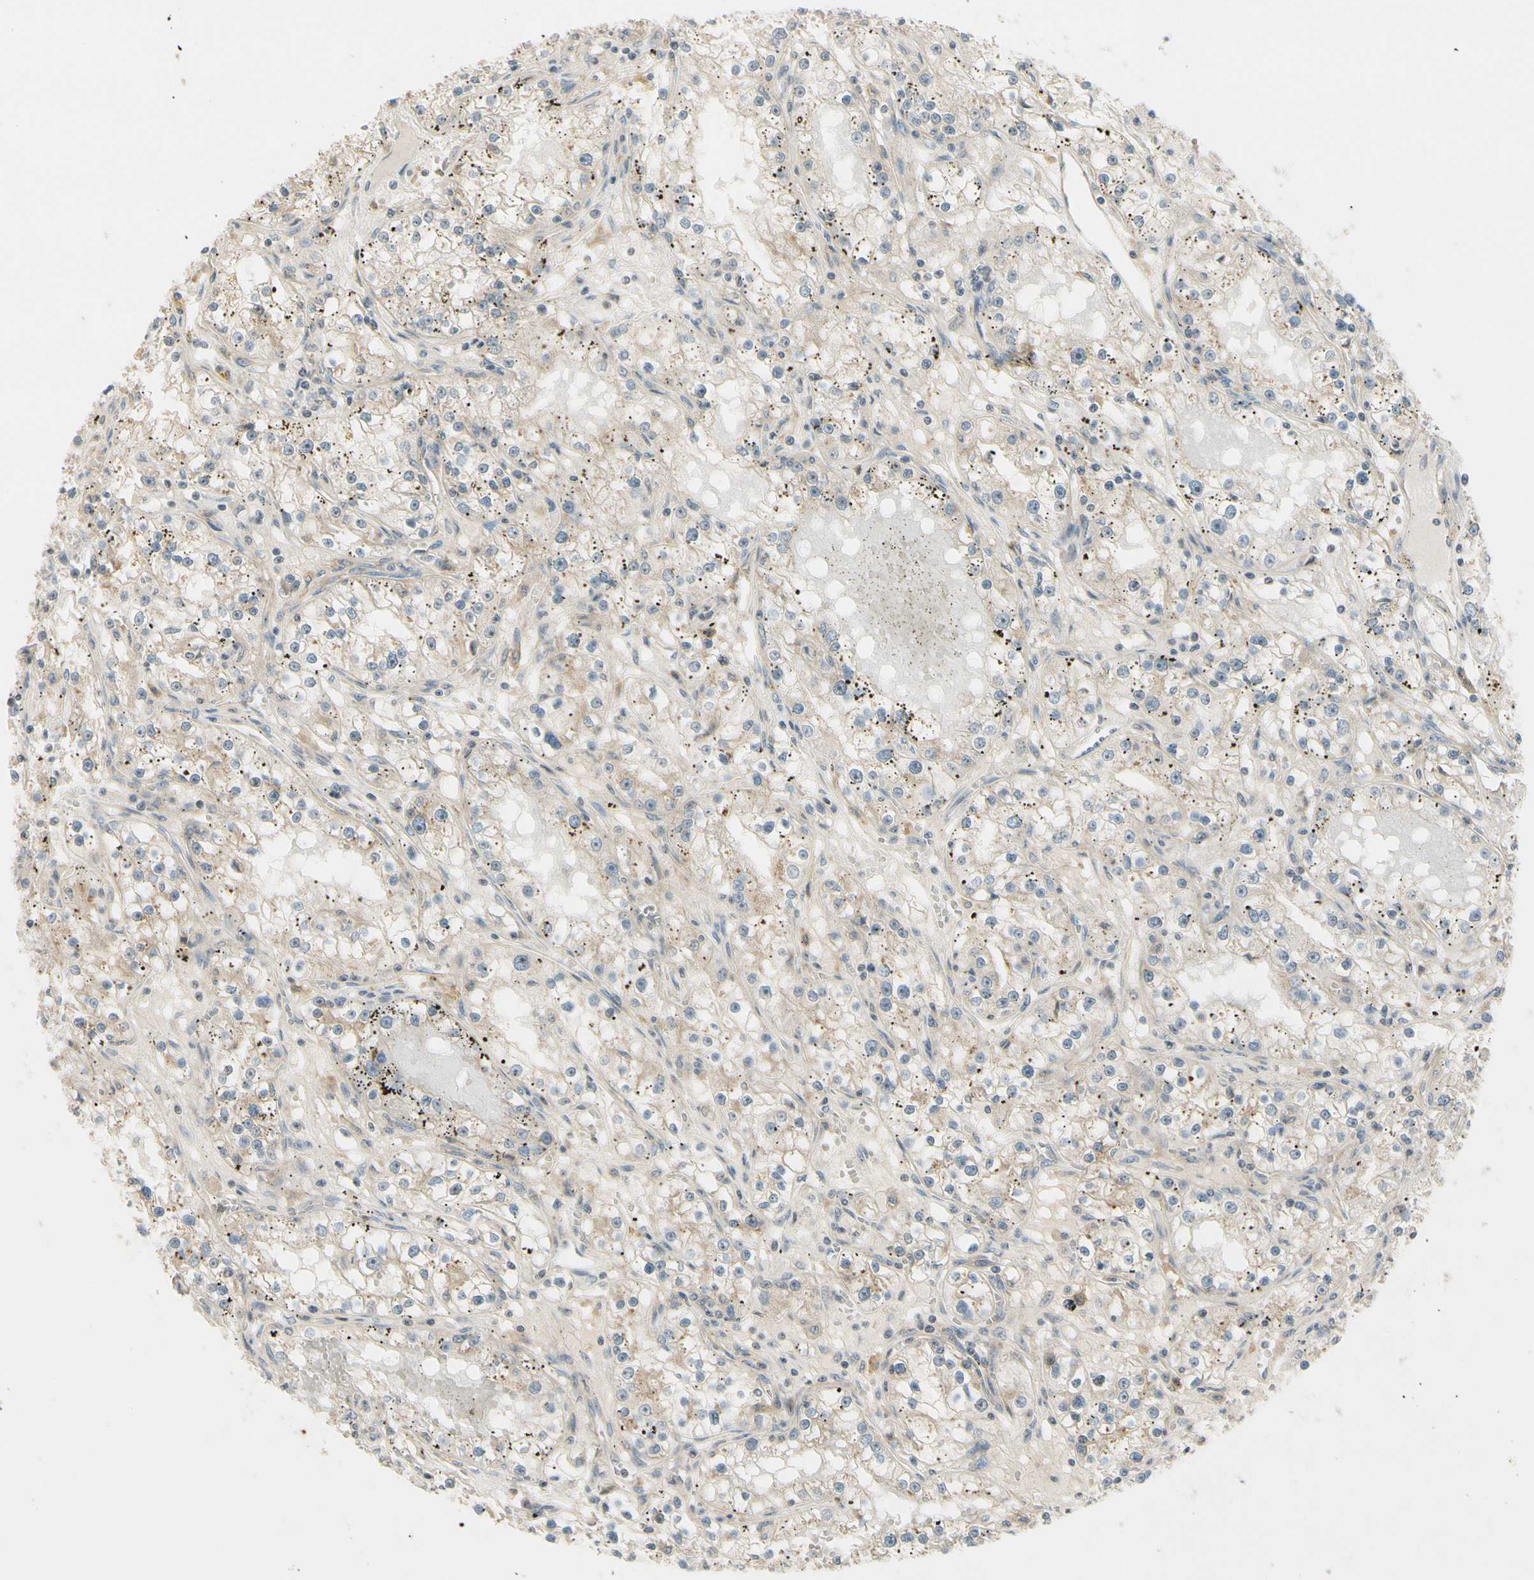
{"staining": {"intensity": "weak", "quantity": ">75%", "location": "cytoplasmic/membranous"}, "tissue": "renal cancer", "cell_type": "Tumor cells", "image_type": "cancer", "snomed": [{"axis": "morphology", "description": "Adenocarcinoma, NOS"}, {"axis": "topography", "description": "Kidney"}], "caption": "This micrograph displays immunohistochemistry staining of adenocarcinoma (renal), with low weak cytoplasmic/membranous positivity in approximately >75% of tumor cells.", "gene": "NFYA", "patient": {"sex": "male", "age": 56}}